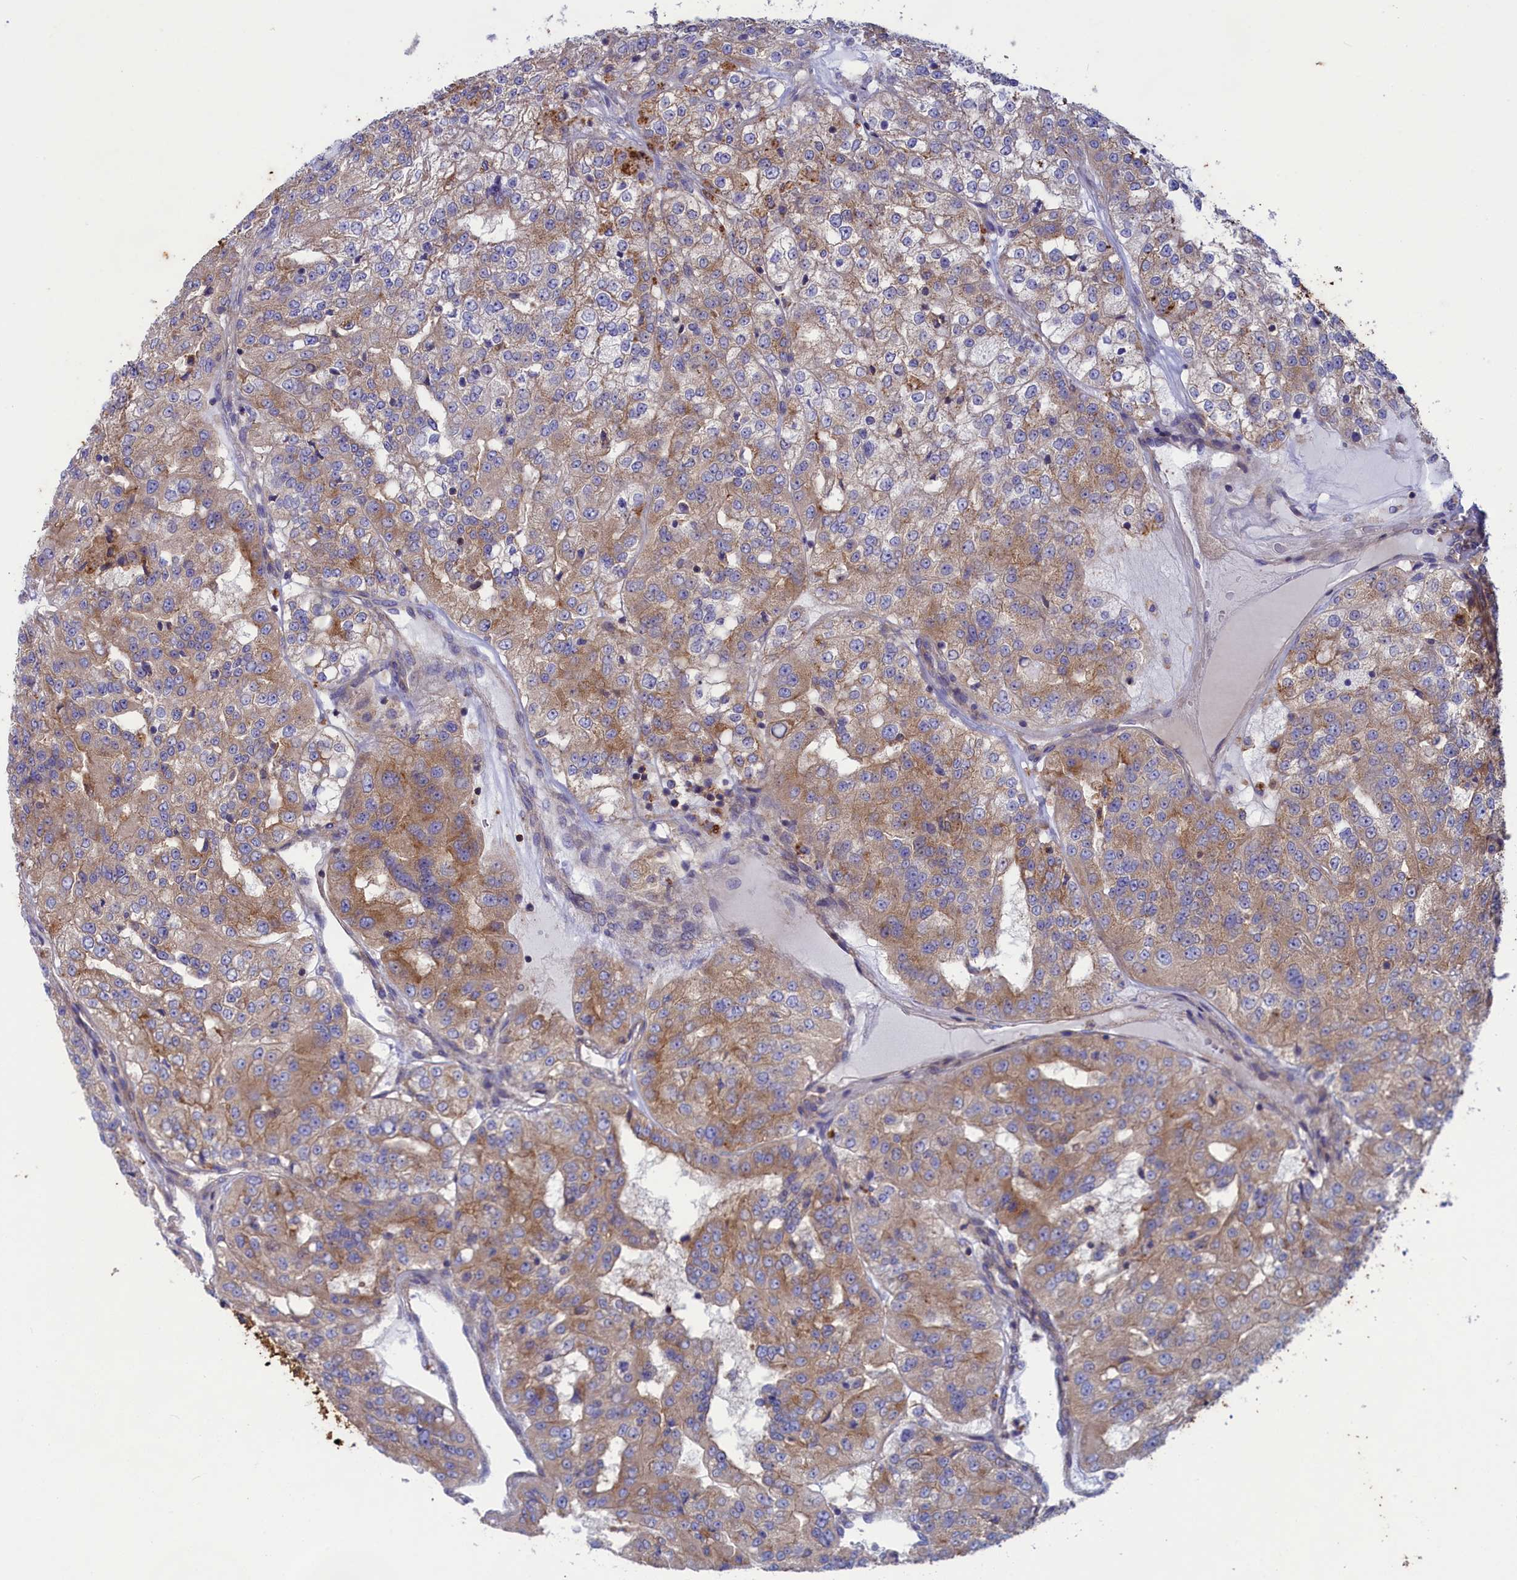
{"staining": {"intensity": "moderate", "quantity": "25%-75%", "location": "cytoplasmic/membranous"}, "tissue": "renal cancer", "cell_type": "Tumor cells", "image_type": "cancer", "snomed": [{"axis": "morphology", "description": "Adenocarcinoma, NOS"}, {"axis": "topography", "description": "Kidney"}], "caption": "Moderate cytoplasmic/membranous expression is seen in about 25%-75% of tumor cells in renal adenocarcinoma.", "gene": "SCAMP4", "patient": {"sex": "female", "age": 63}}